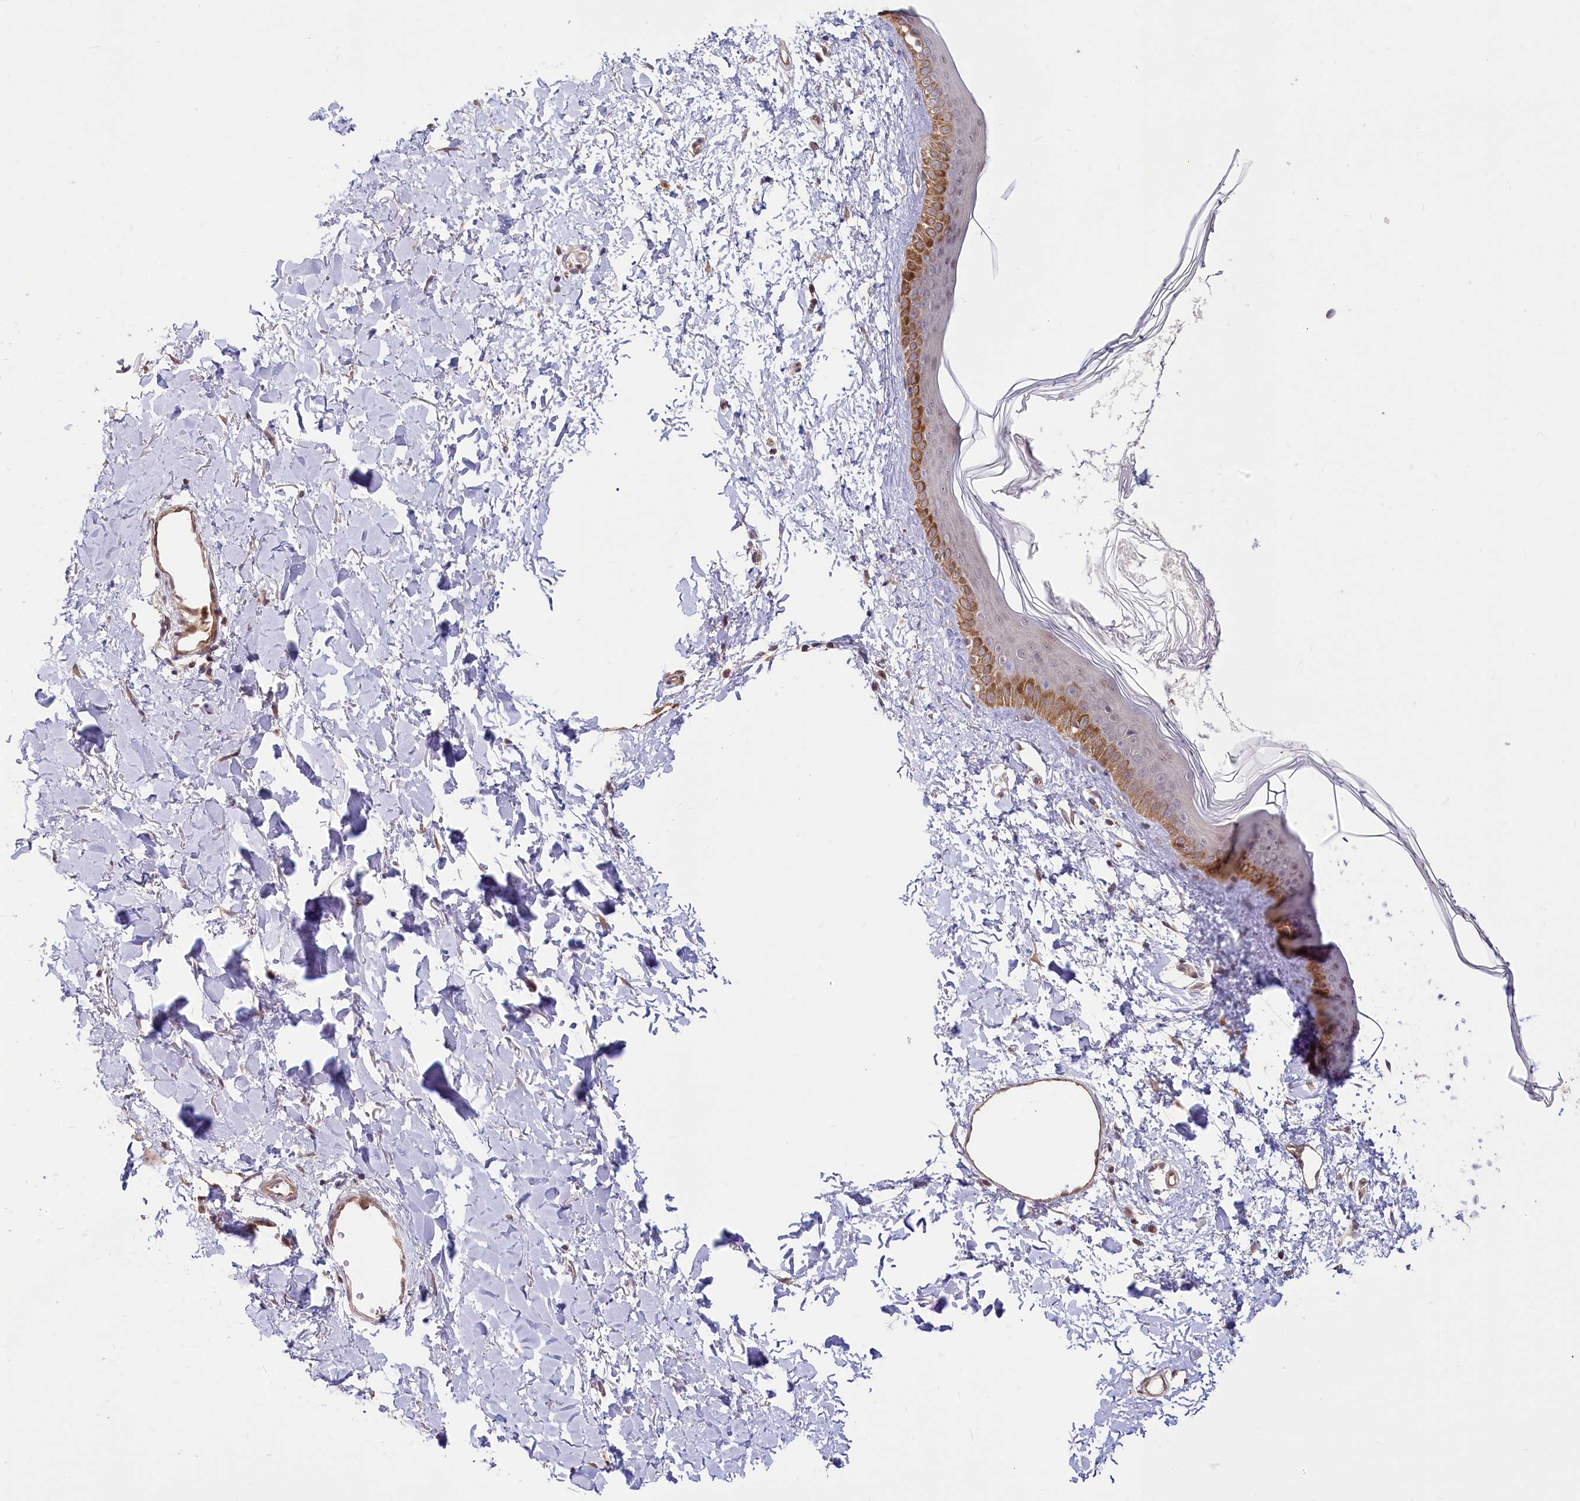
{"staining": {"intensity": "weak", "quantity": ">75%", "location": "cytoplasmic/membranous"}, "tissue": "skin", "cell_type": "Fibroblasts", "image_type": "normal", "snomed": [{"axis": "morphology", "description": "Normal tissue, NOS"}, {"axis": "topography", "description": "Skin"}], "caption": "Skin stained for a protein (brown) demonstrates weak cytoplasmic/membranous positive expression in approximately >75% of fibroblasts.", "gene": "CEP70", "patient": {"sex": "female", "age": 58}}